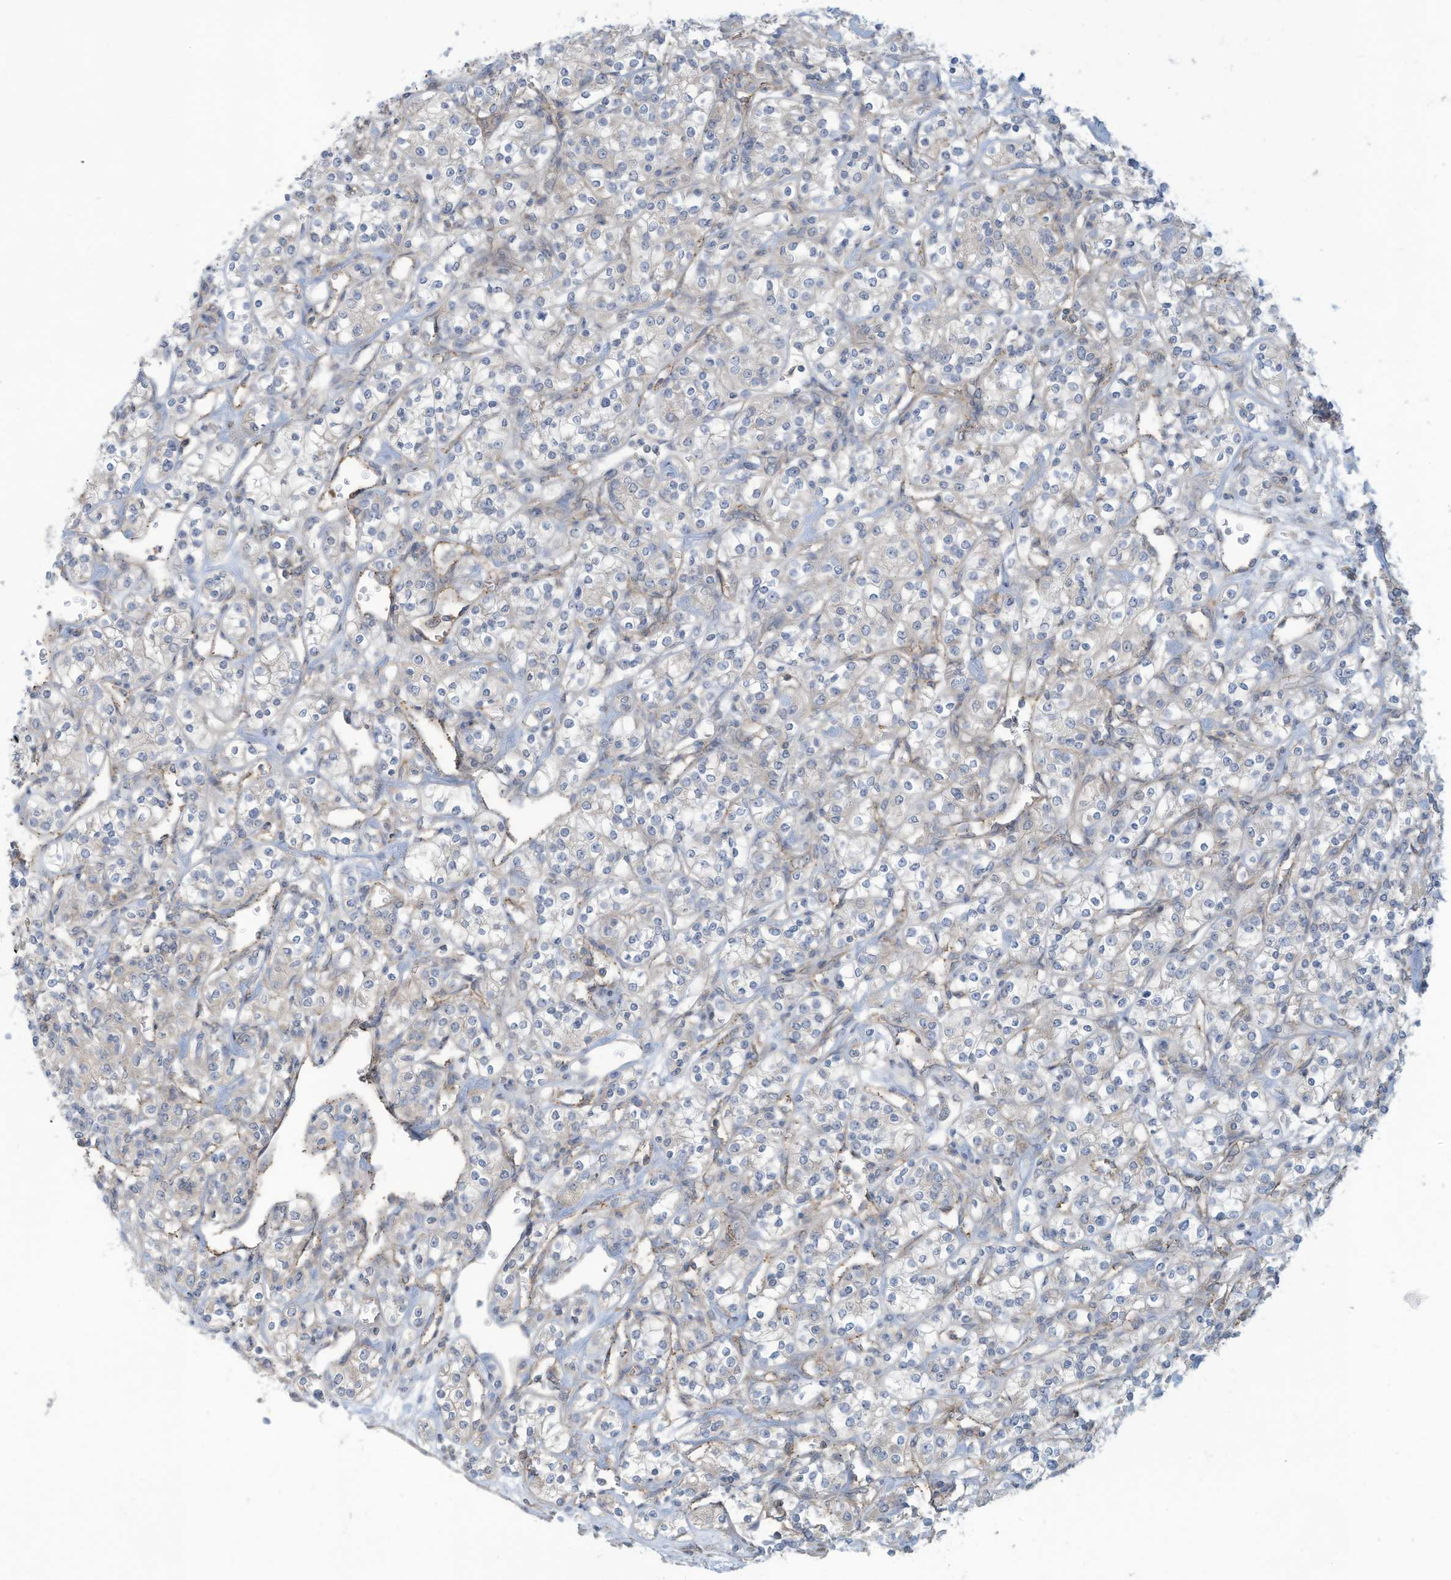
{"staining": {"intensity": "negative", "quantity": "none", "location": "none"}, "tissue": "renal cancer", "cell_type": "Tumor cells", "image_type": "cancer", "snomed": [{"axis": "morphology", "description": "Adenocarcinoma, NOS"}, {"axis": "topography", "description": "Kidney"}], "caption": "Immunohistochemistry of human renal cancer displays no expression in tumor cells. (DAB (3,3'-diaminobenzidine) immunohistochemistry with hematoxylin counter stain).", "gene": "ADAT2", "patient": {"sex": "male", "age": 77}}